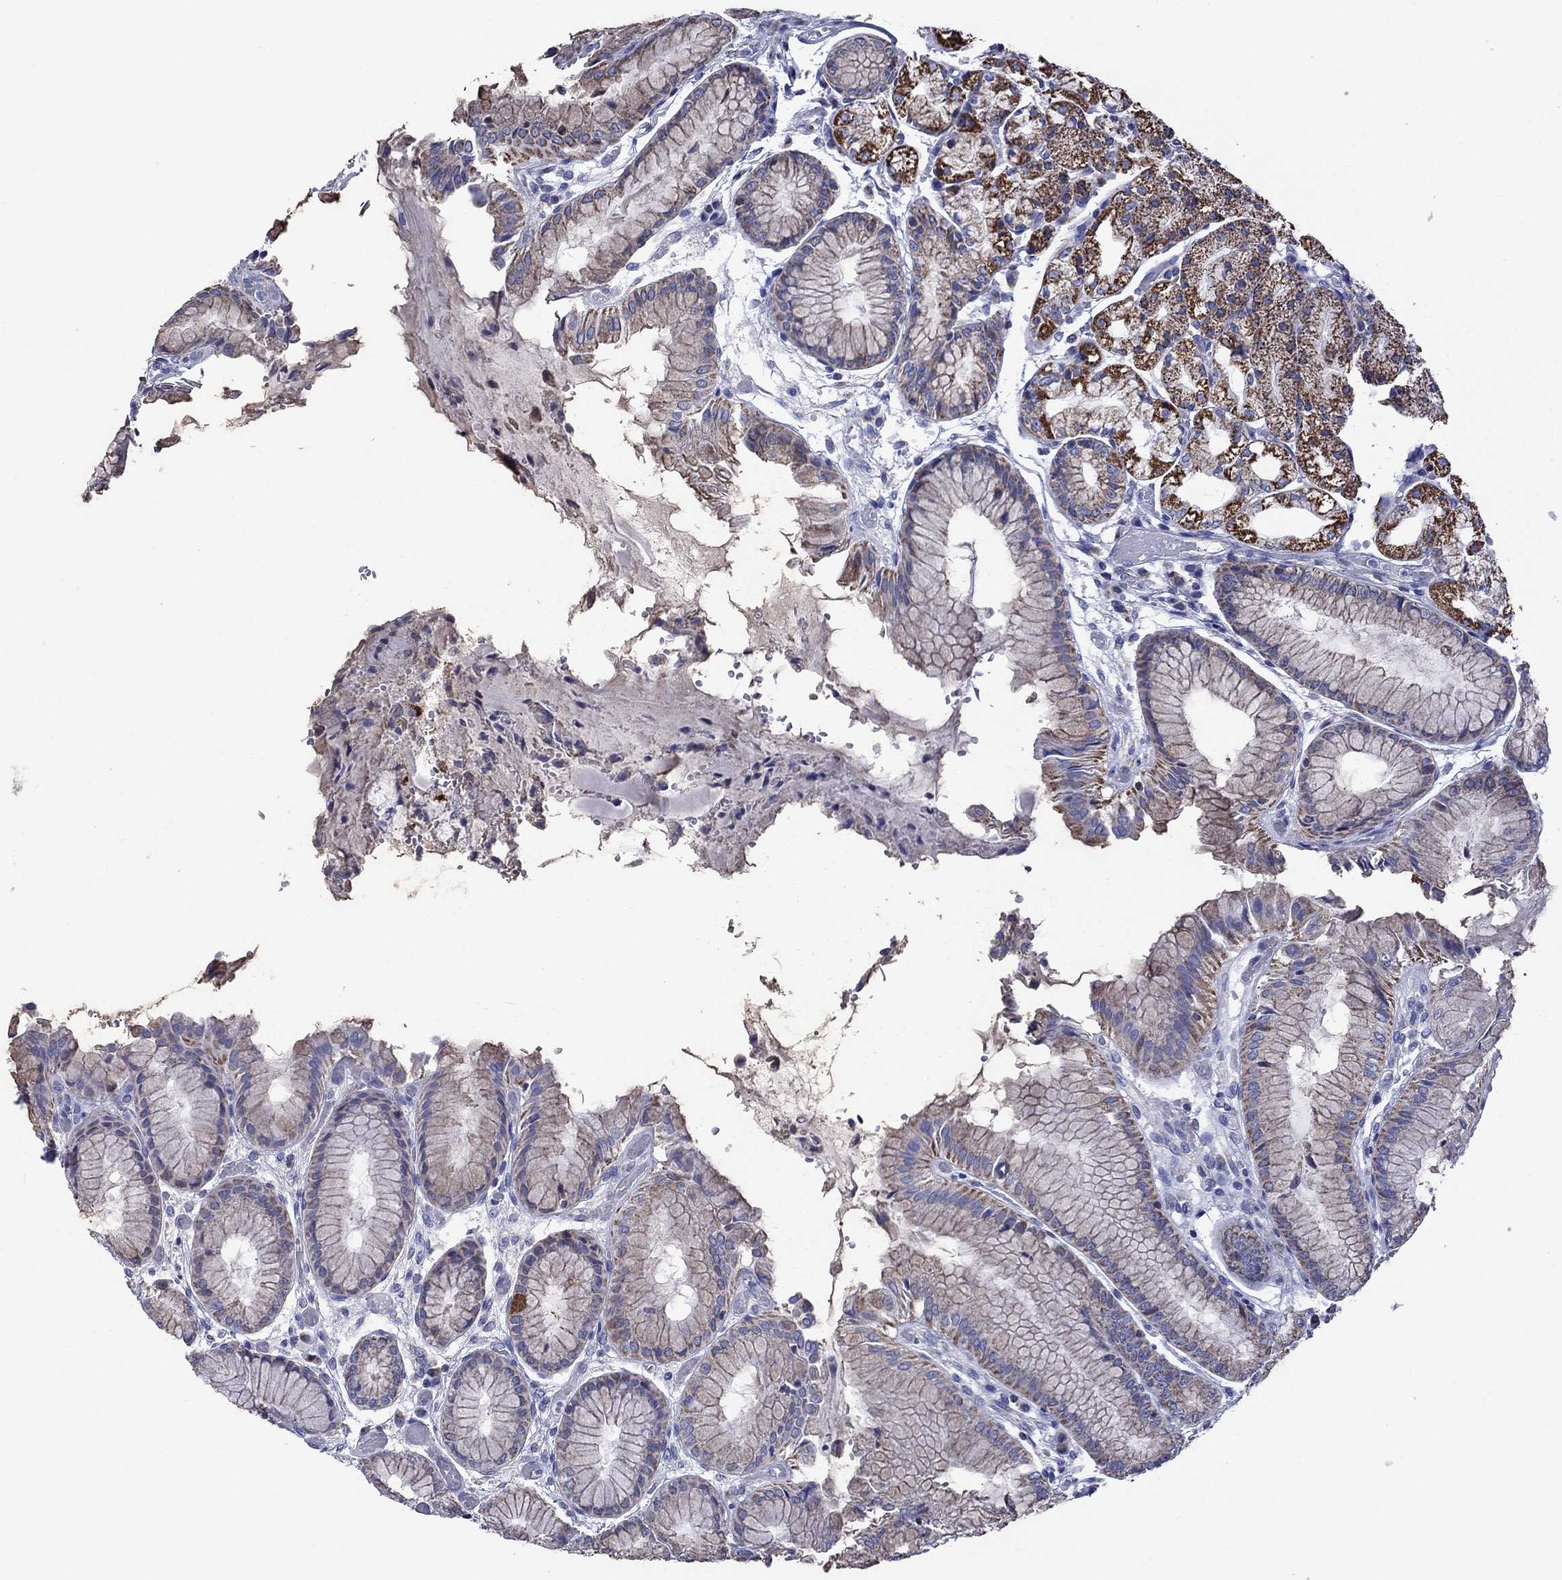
{"staining": {"intensity": "strong", "quantity": "25%-75%", "location": "cytoplasmic/membranous"}, "tissue": "stomach", "cell_type": "Glandular cells", "image_type": "normal", "snomed": [{"axis": "morphology", "description": "Normal tissue, NOS"}, {"axis": "topography", "description": "Stomach, upper"}], "caption": "The photomicrograph exhibits a brown stain indicating the presence of a protein in the cytoplasmic/membranous of glandular cells in stomach.", "gene": "ACADSB", "patient": {"sex": "male", "age": 72}}